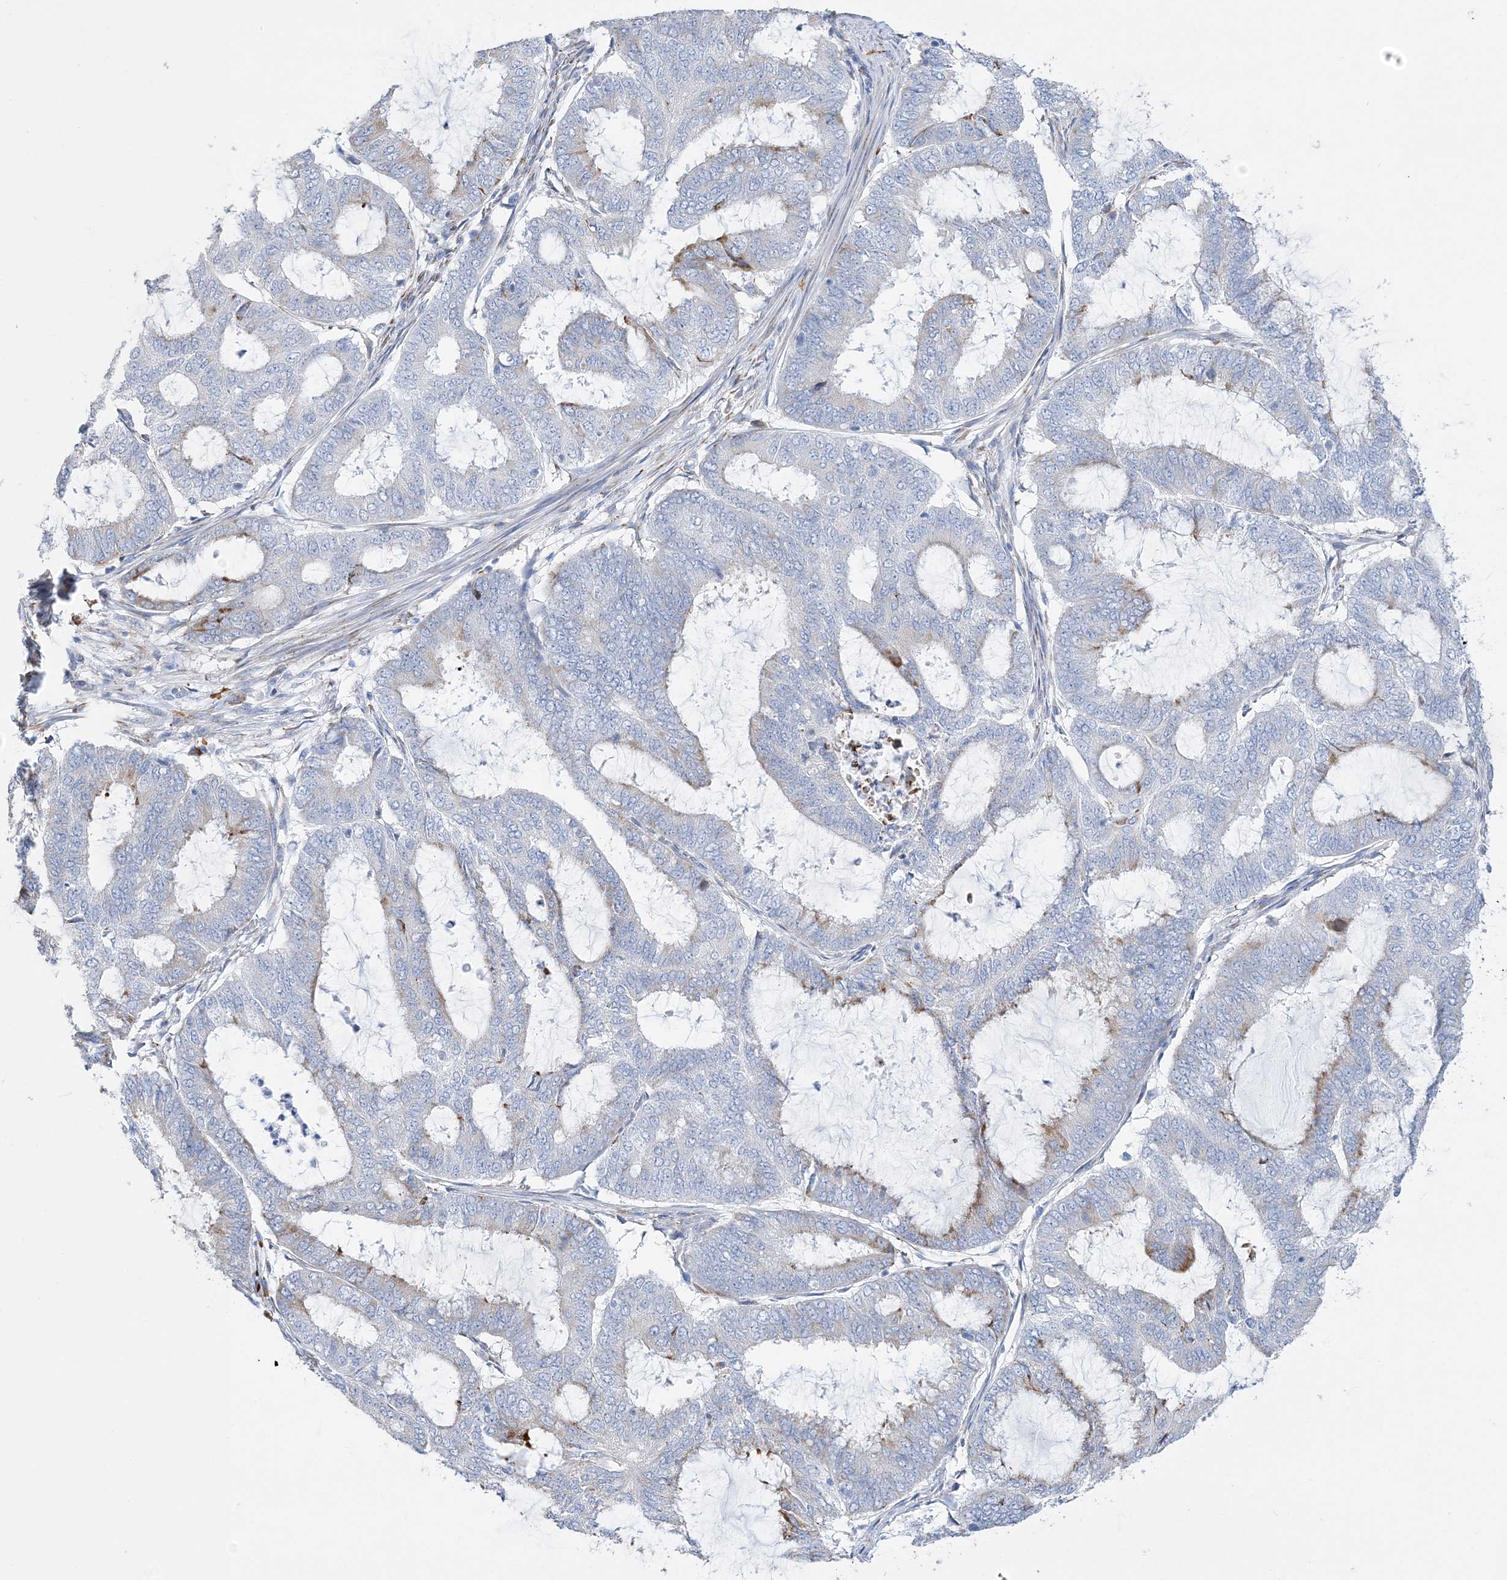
{"staining": {"intensity": "weak", "quantity": "25%-75%", "location": "cytoplasmic/membranous"}, "tissue": "endometrial cancer", "cell_type": "Tumor cells", "image_type": "cancer", "snomed": [{"axis": "morphology", "description": "Adenocarcinoma, NOS"}, {"axis": "topography", "description": "Endometrium"}], "caption": "This is a histology image of immunohistochemistry (IHC) staining of adenocarcinoma (endometrial), which shows weak positivity in the cytoplasmic/membranous of tumor cells.", "gene": "TSPYL6", "patient": {"sex": "female", "age": 51}}